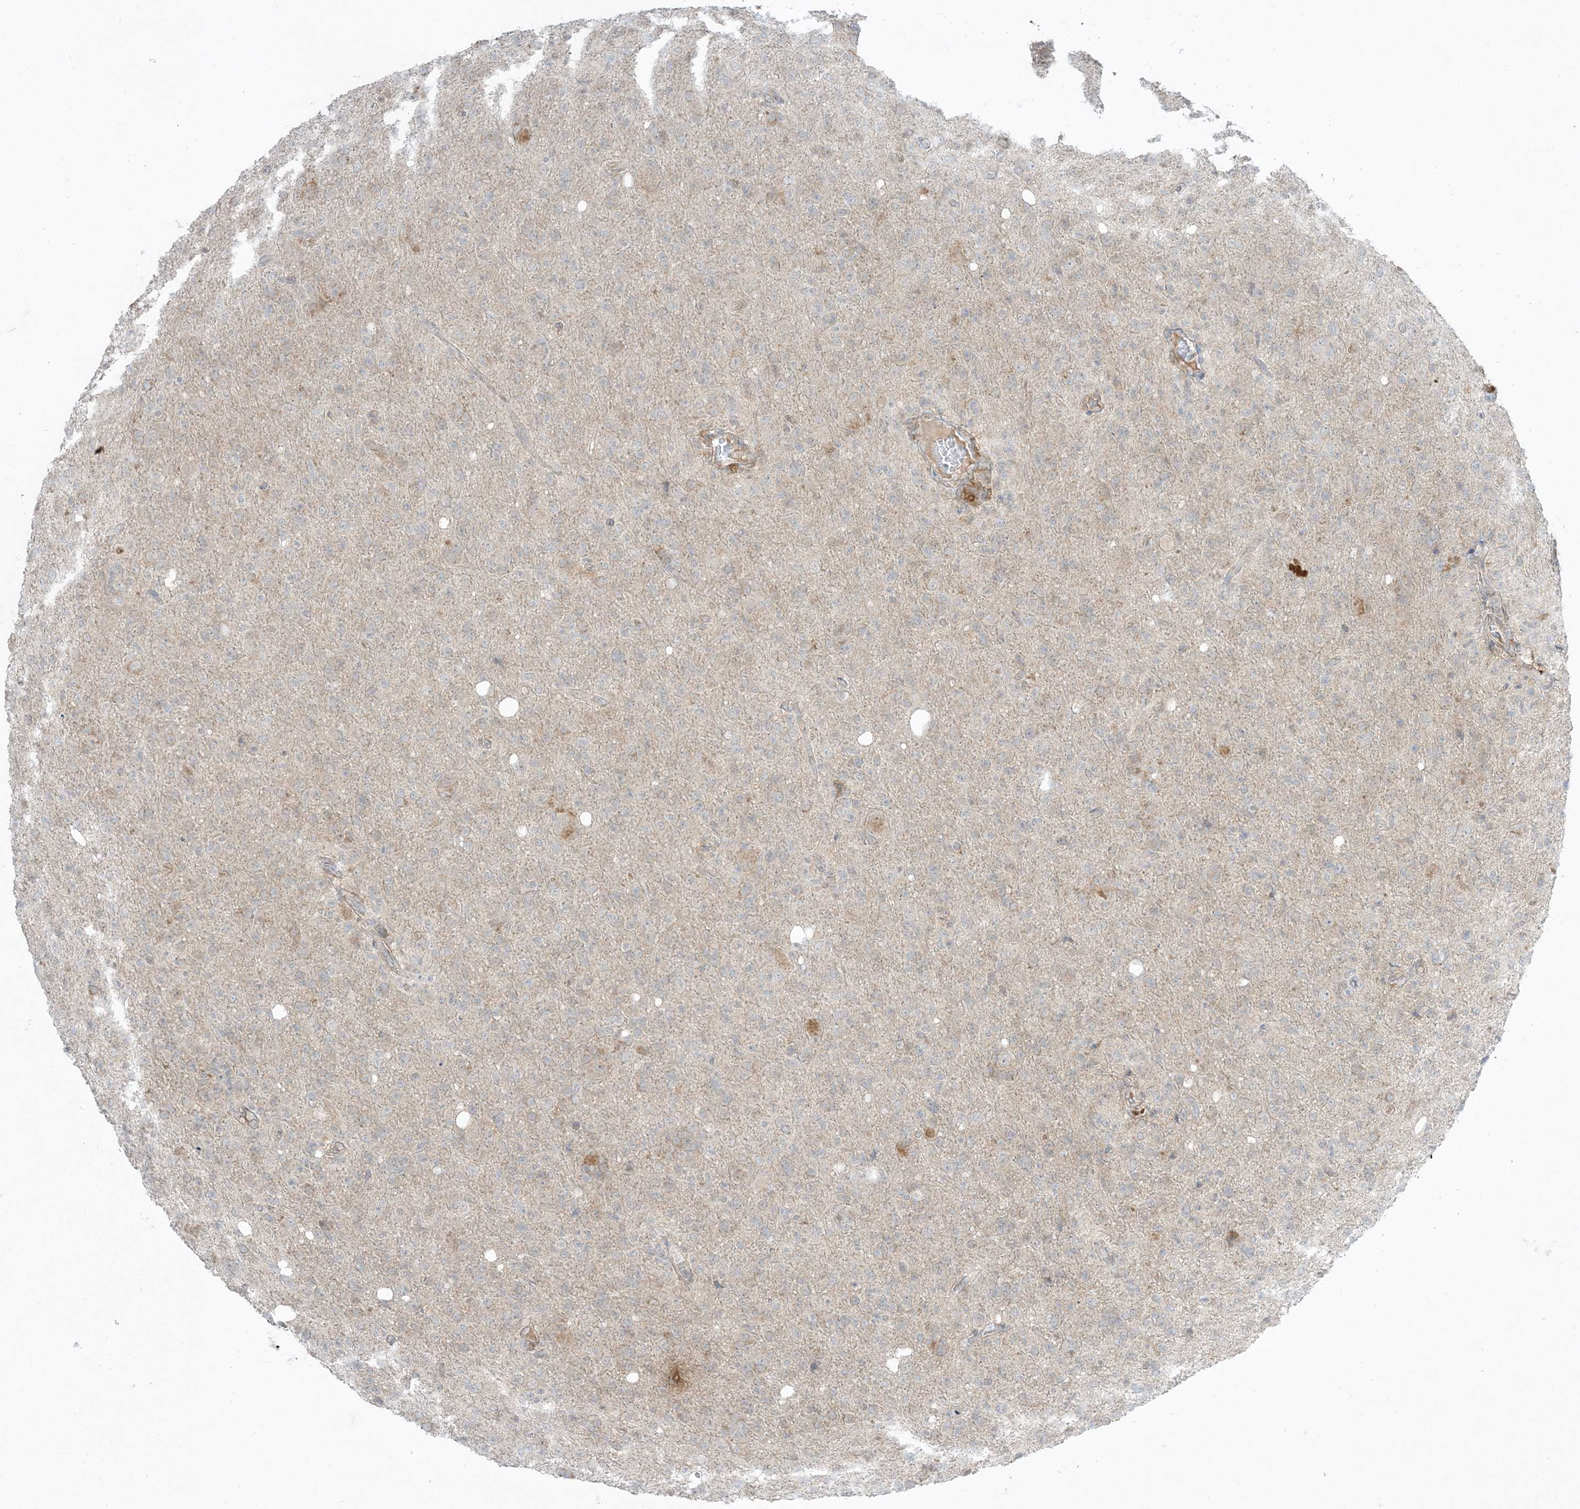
{"staining": {"intensity": "negative", "quantity": "none", "location": "none"}, "tissue": "glioma", "cell_type": "Tumor cells", "image_type": "cancer", "snomed": [{"axis": "morphology", "description": "Glioma, malignant, High grade"}, {"axis": "topography", "description": "Brain"}], "caption": "This is a photomicrograph of immunohistochemistry (IHC) staining of malignant glioma (high-grade), which shows no positivity in tumor cells.", "gene": "ODC1", "patient": {"sex": "female", "age": 57}}